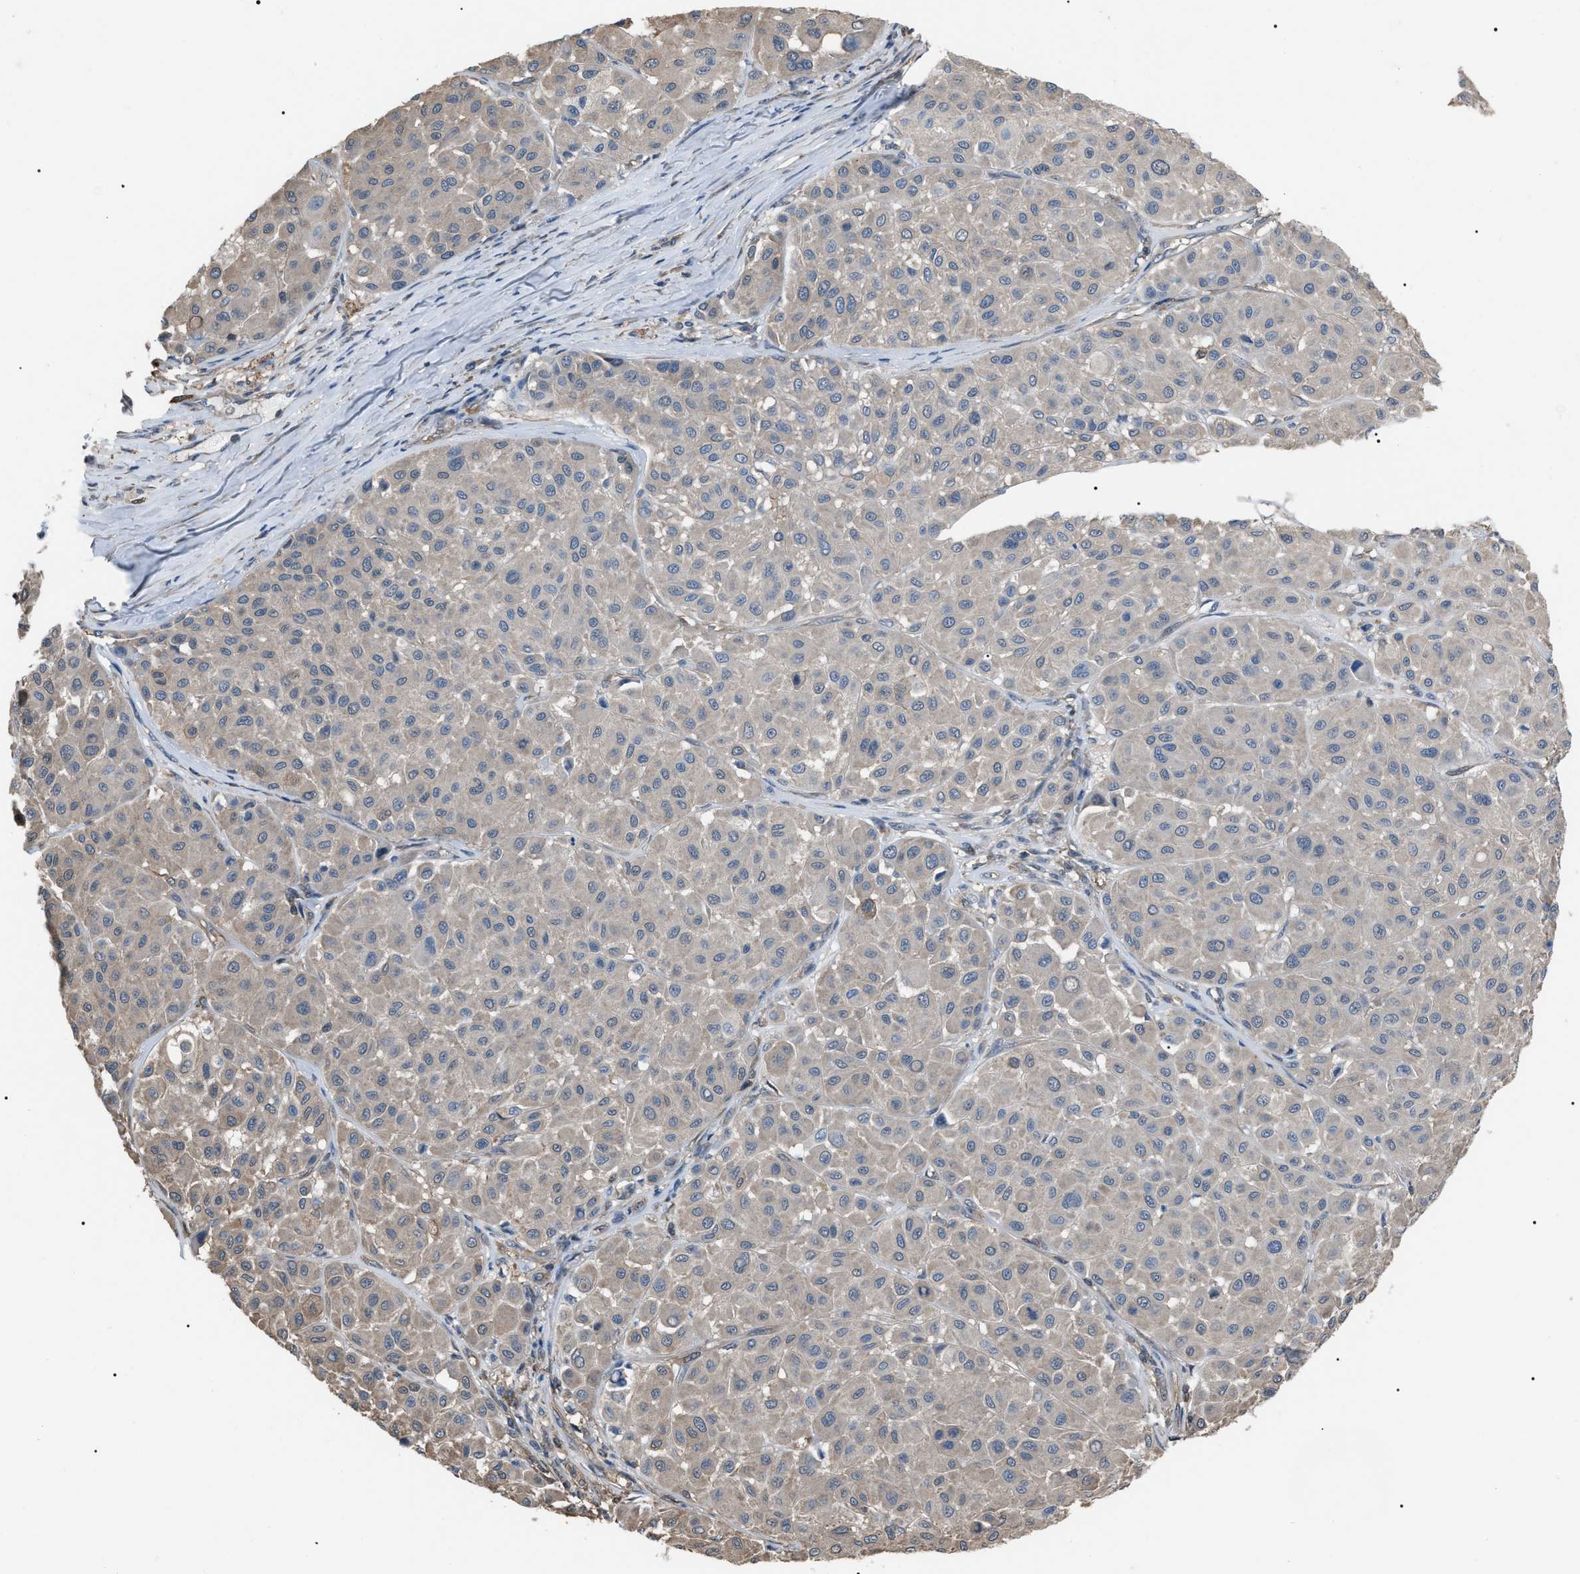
{"staining": {"intensity": "weak", "quantity": "<25%", "location": "cytoplasmic/membranous"}, "tissue": "melanoma", "cell_type": "Tumor cells", "image_type": "cancer", "snomed": [{"axis": "morphology", "description": "Malignant melanoma, Metastatic site"}, {"axis": "topography", "description": "Soft tissue"}], "caption": "An IHC micrograph of malignant melanoma (metastatic site) is shown. There is no staining in tumor cells of malignant melanoma (metastatic site).", "gene": "PDCD5", "patient": {"sex": "male", "age": 41}}